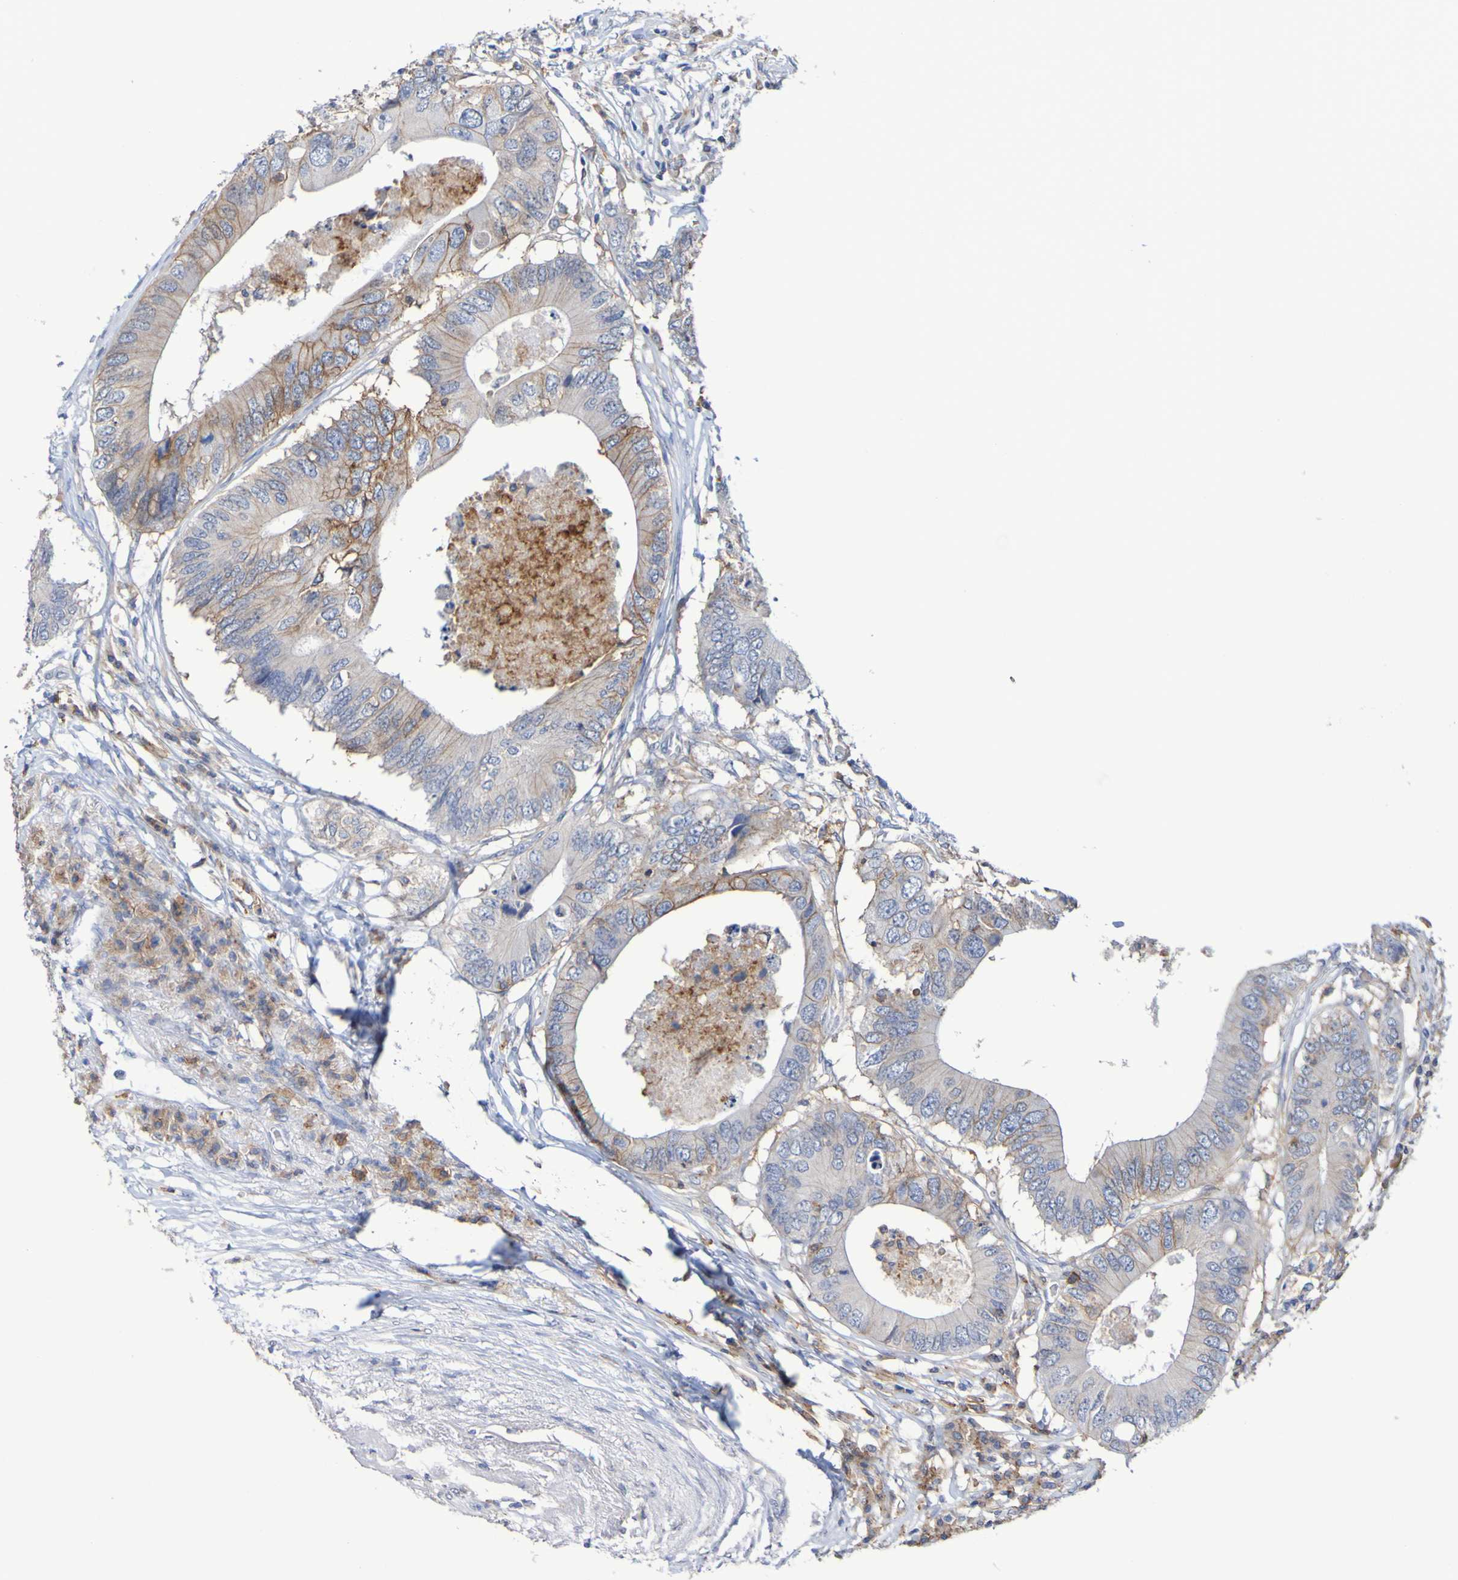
{"staining": {"intensity": "moderate", "quantity": "25%-75%", "location": "cytoplasmic/membranous"}, "tissue": "colorectal cancer", "cell_type": "Tumor cells", "image_type": "cancer", "snomed": [{"axis": "morphology", "description": "Adenocarcinoma, NOS"}, {"axis": "topography", "description": "Colon"}], "caption": "Protein expression analysis of human colorectal cancer (adenocarcinoma) reveals moderate cytoplasmic/membranous staining in approximately 25%-75% of tumor cells.", "gene": "SLC3A2", "patient": {"sex": "male", "age": 71}}